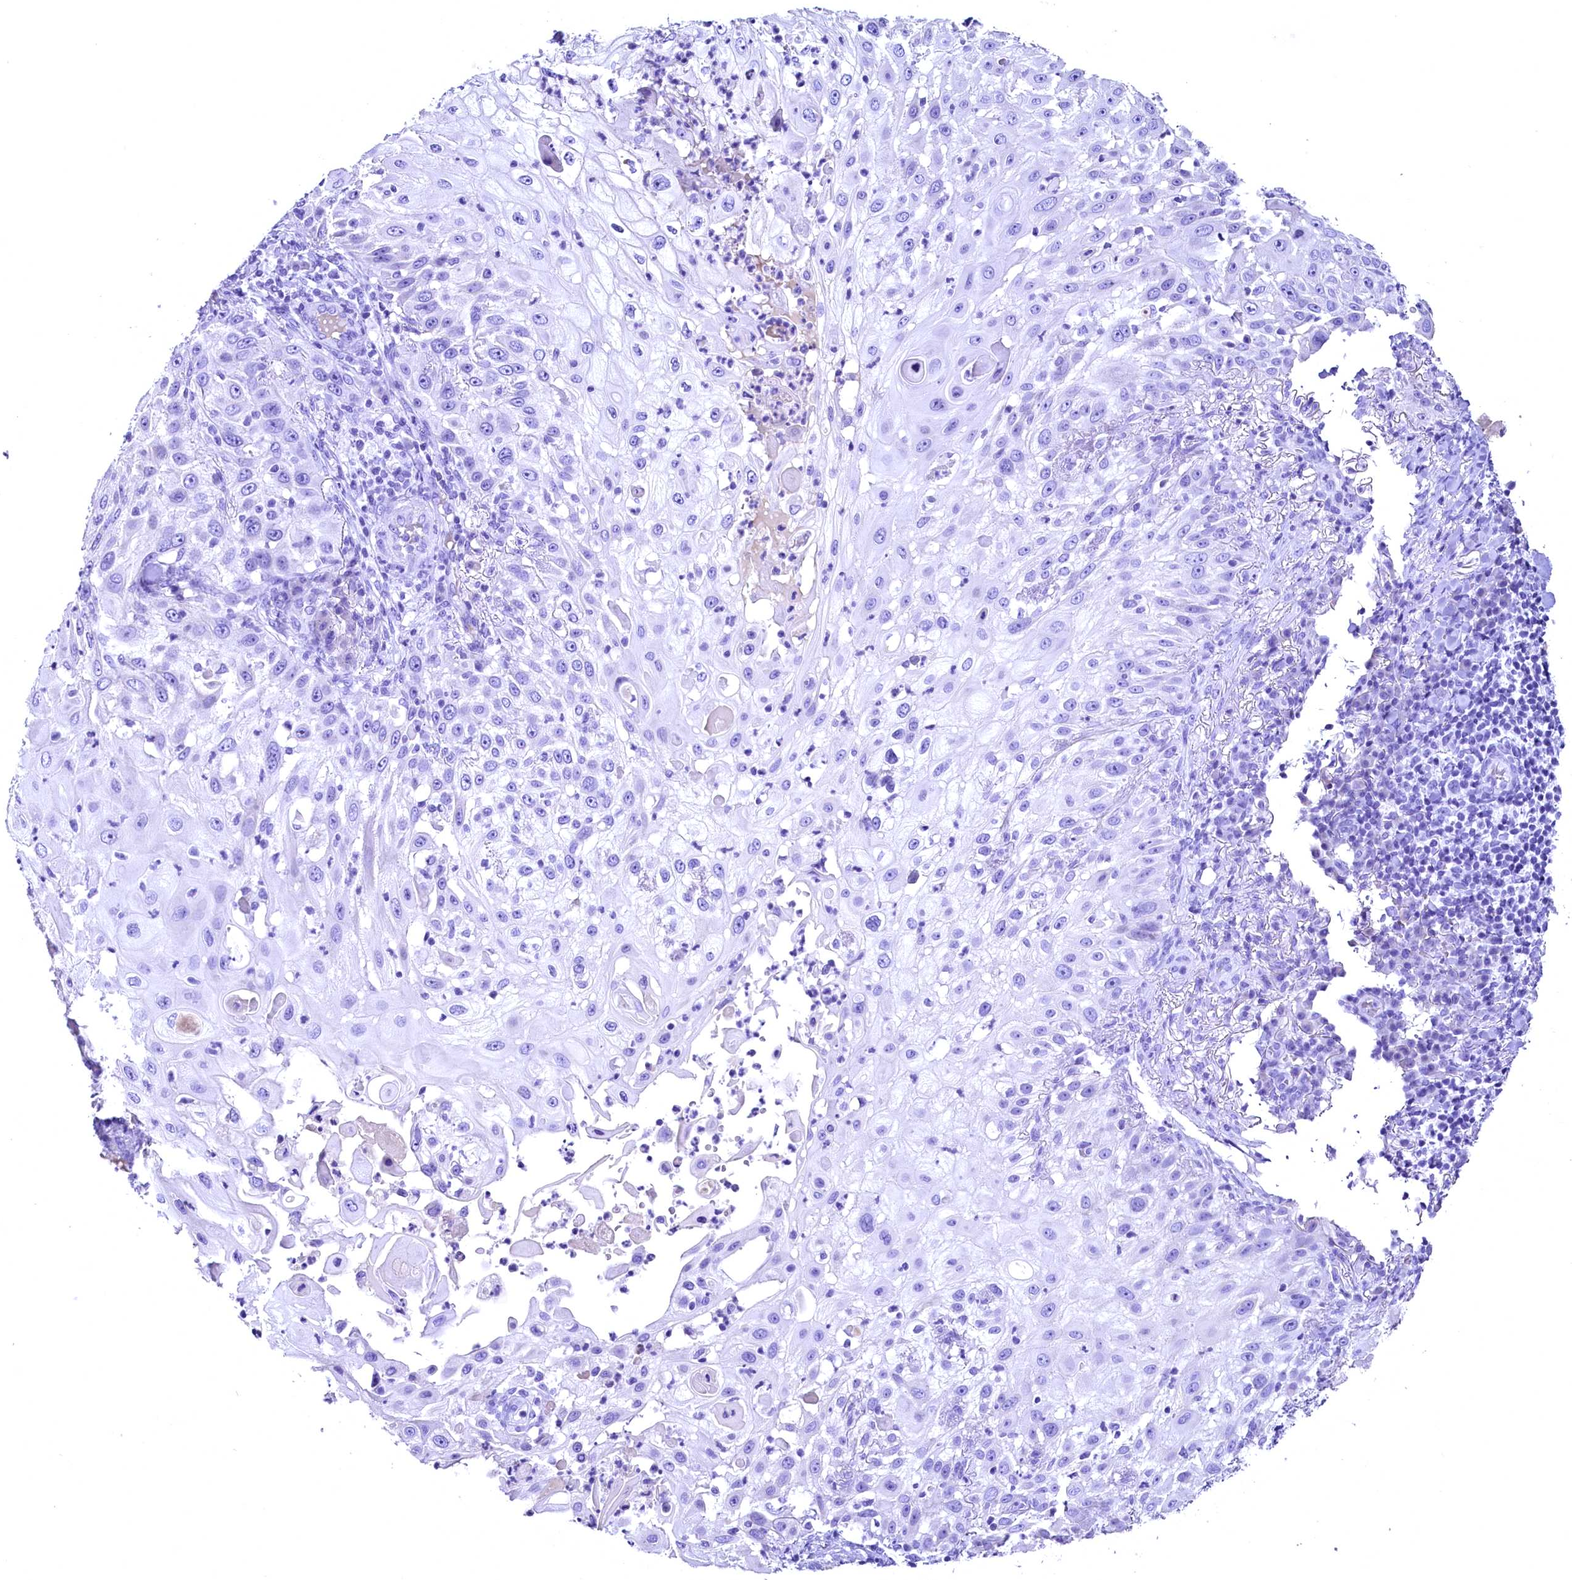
{"staining": {"intensity": "negative", "quantity": "none", "location": "none"}, "tissue": "skin cancer", "cell_type": "Tumor cells", "image_type": "cancer", "snomed": [{"axis": "morphology", "description": "Squamous cell carcinoma, NOS"}, {"axis": "topography", "description": "Skin"}], "caption": "DAB (3,3'-diaminobenzidine) immunohistochemical staining of skin squamous cell carcinoma displays no significant positivity in tumor cells.", "gene": "SKIDA1", "patient": {"sex": "female", "age": 44}}